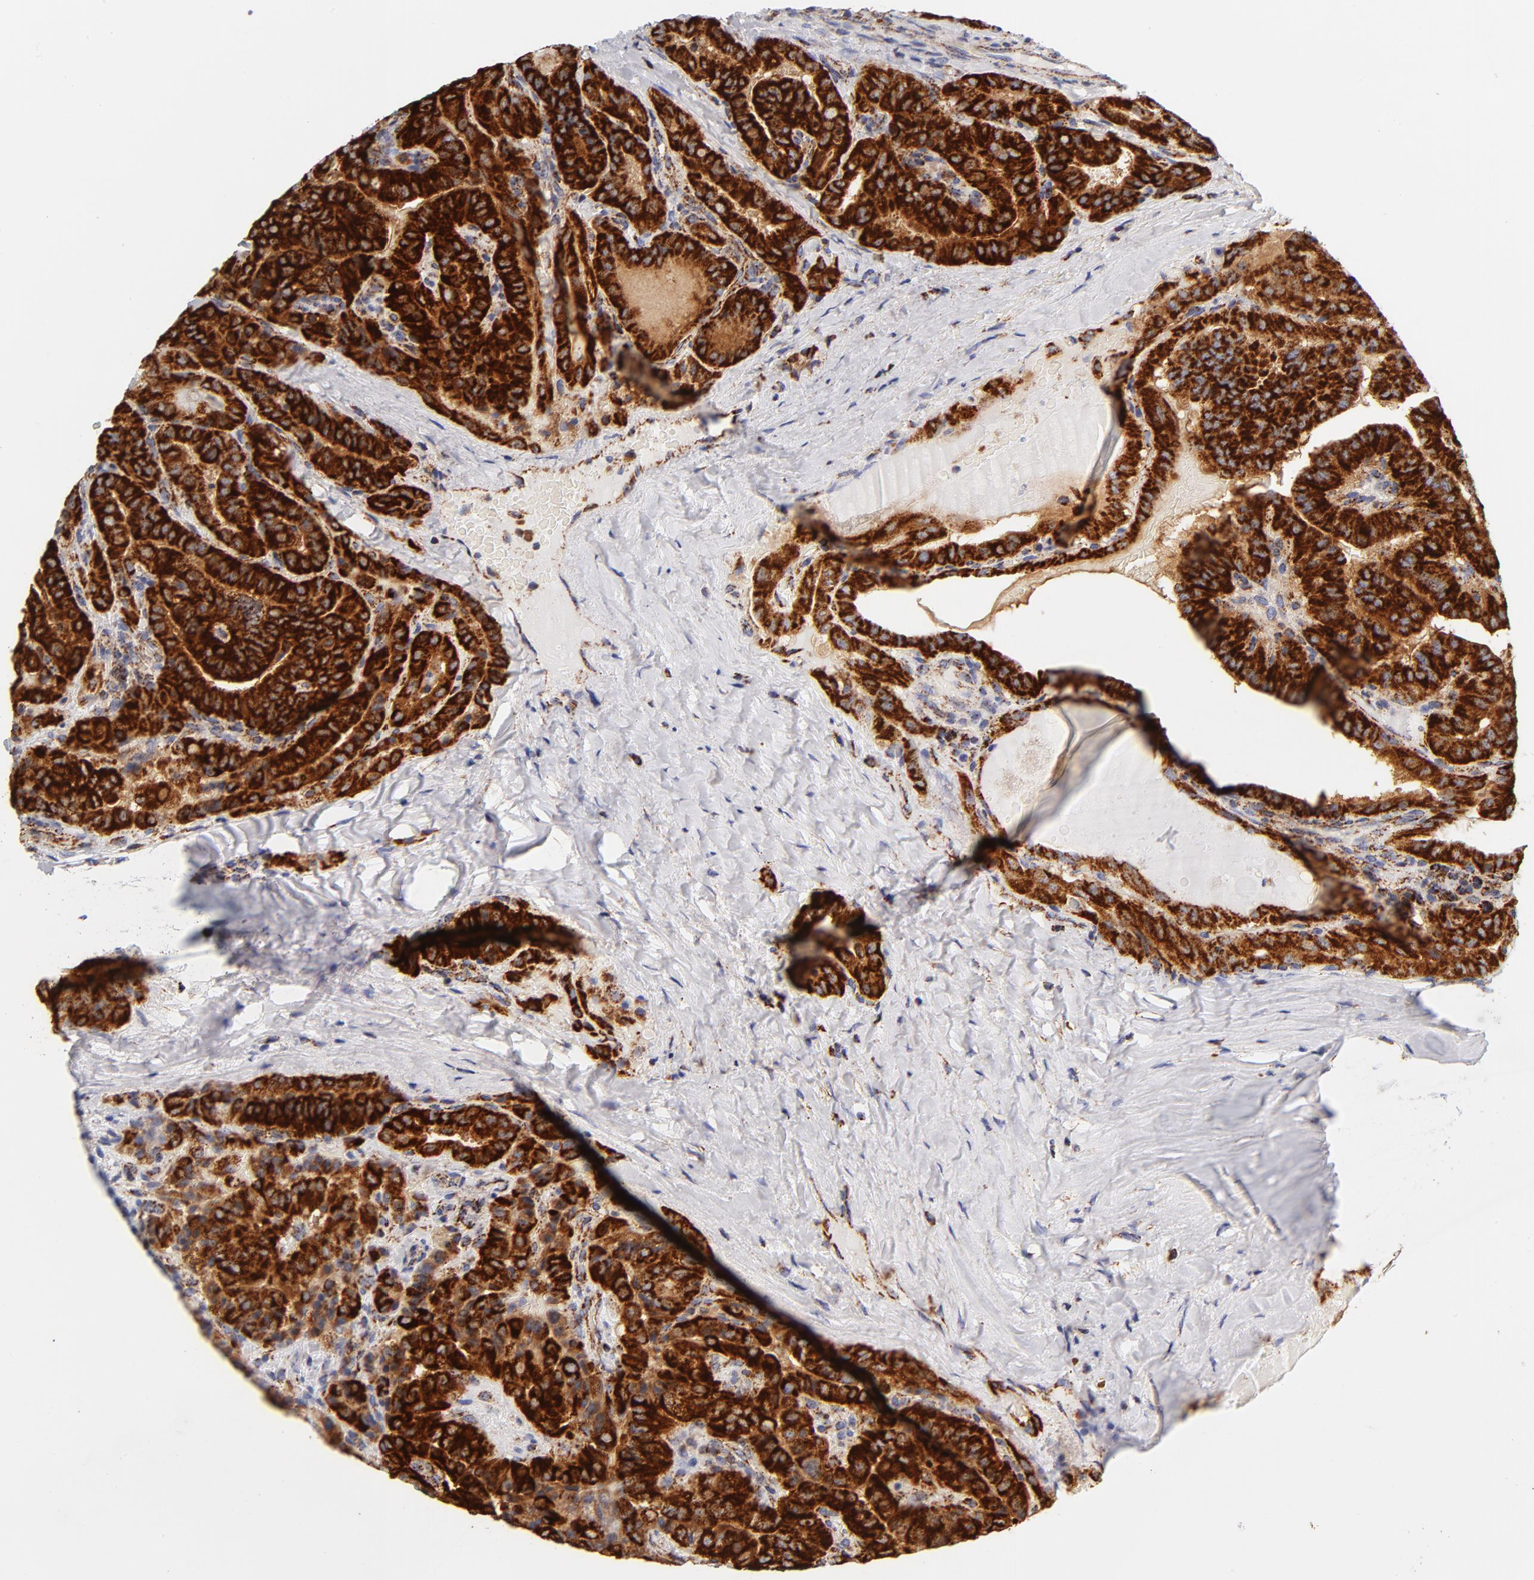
{"staining": {"intensity": "strong", "quantity": ">75%", "location": "cytoplasmic/membranous"}, "tissue": "thyroid cancer", "cell_type": "Tumor cells", "image_type": "cancer", "snomed": [{"axis": "morphology", "description": "Papillary adenocarcinoma, NOS"}, {"axis": "topography", "description": "Thyroid gland"}], "caption": "The histopathology image displays staining of papillary adenocarcinoma (thyroid), revealing strong cytoplasmic/membranous protein expression (brown color) within tumor cells.", "gene": "ECHS1", "patient": {"sex": "male", "age": 77}}